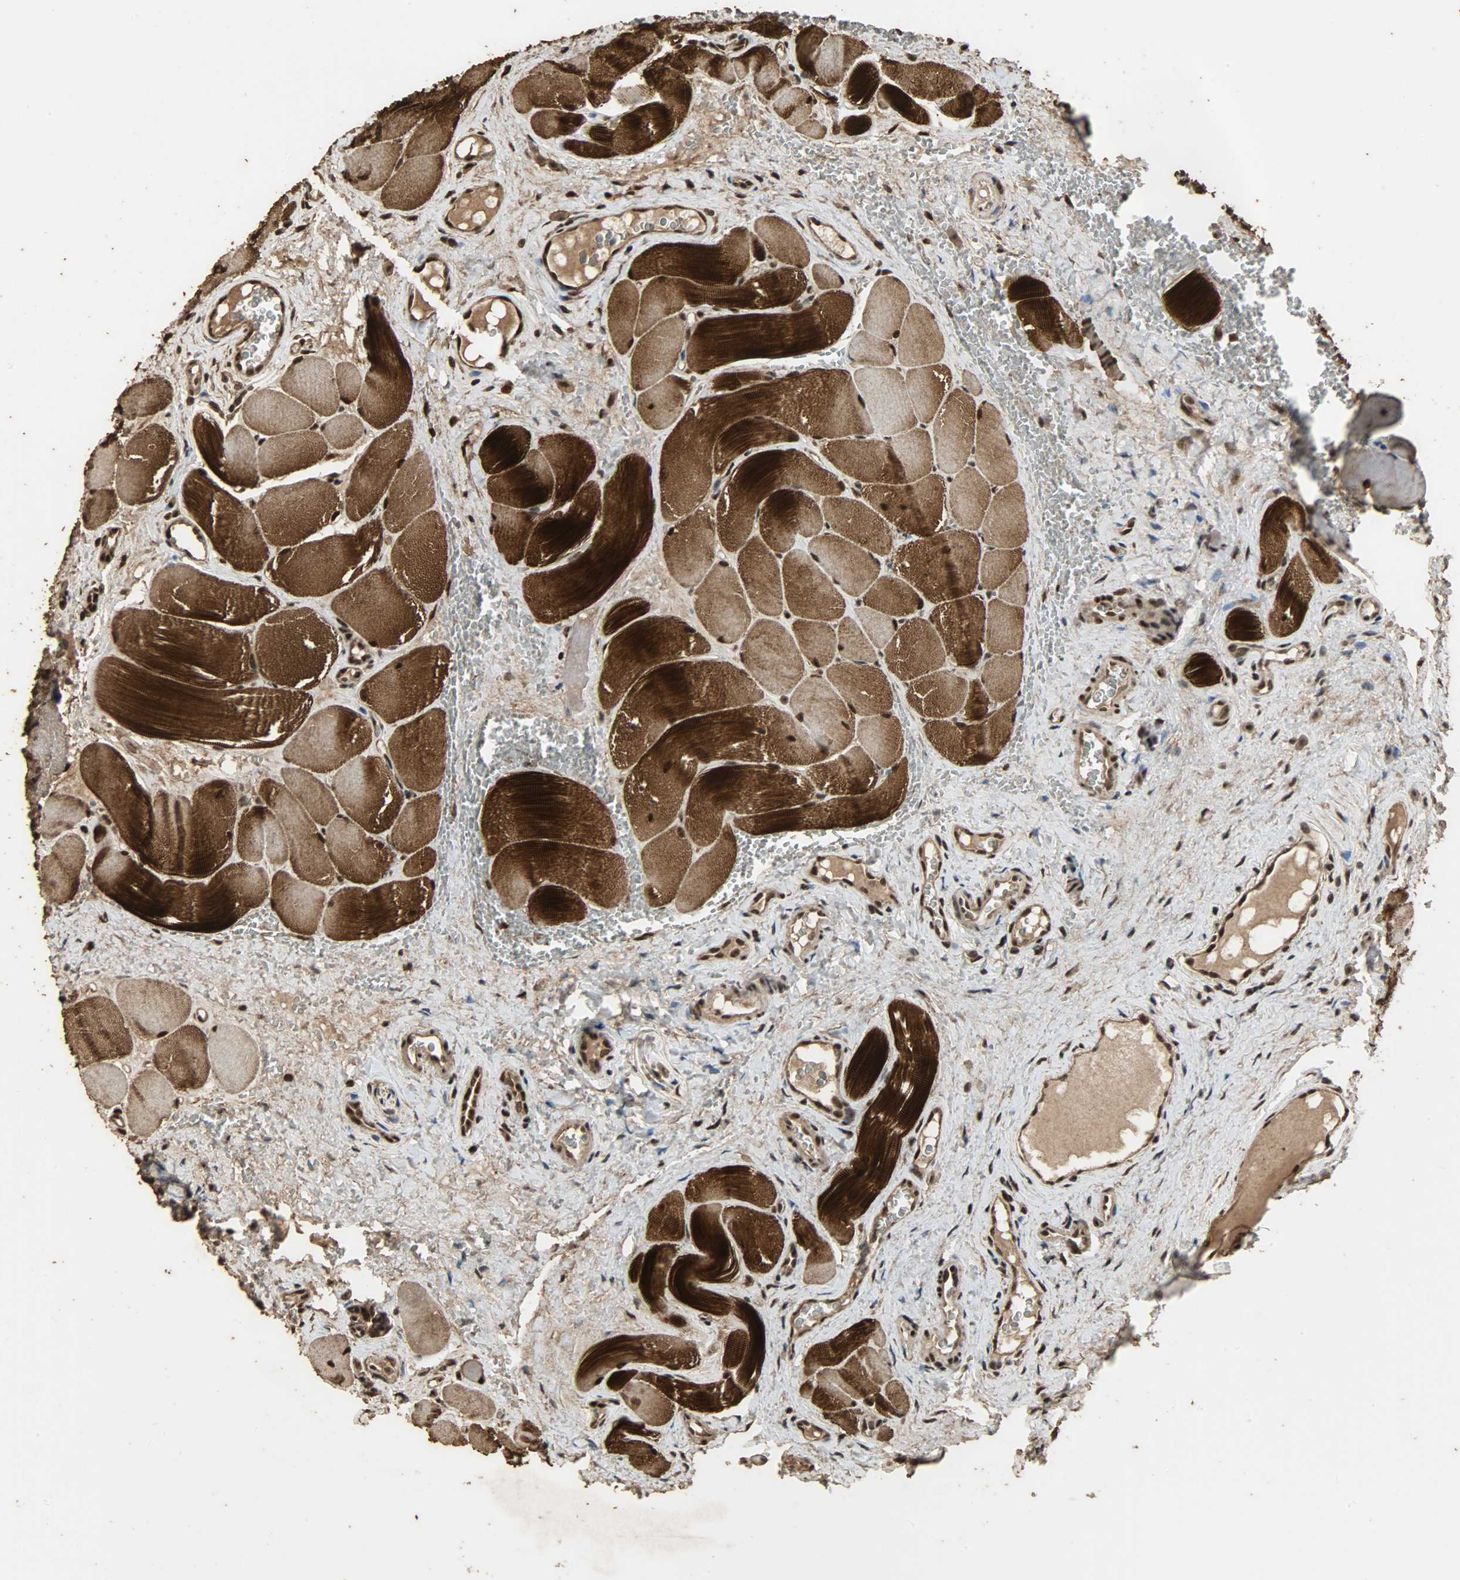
{"staining": {"intensity": "strong", "quantity": "<25%", "location": "nuclear"}, "tissue": "tonsil", "cell_type": "Germinal center cells", "image_type": "normal", "snomed": [{"axis": "morphology", "description": "Normal tissue, NOS"}, {"axis": "topography", "description": "Tonsil"}], "caption": "Immunohistochemical staining of unremarkable tonsil displays strong nuclear protein positivity in approximately <25% of germinal center cells.", "gene": "CCNT2", "patient": {"sex": "male", "age": 20}}